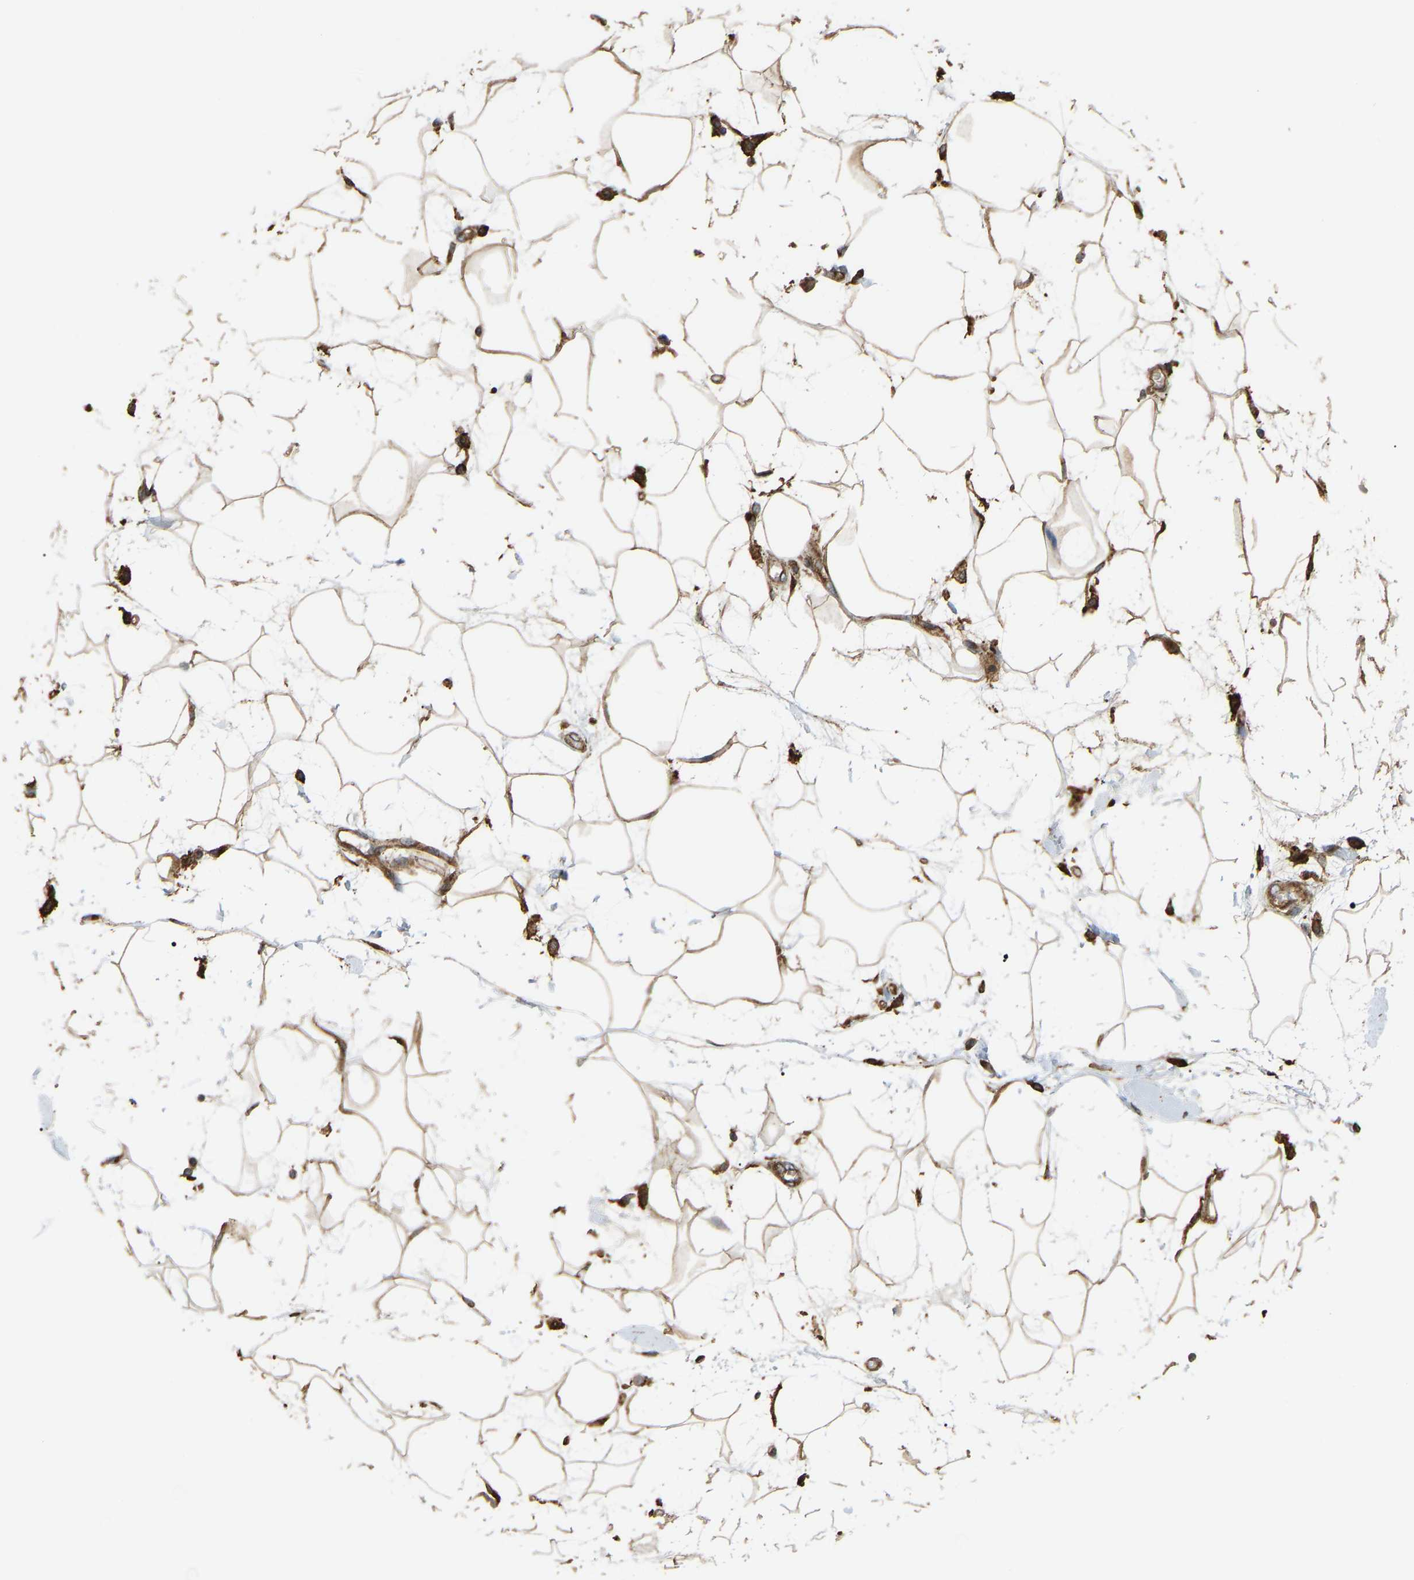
{"staining": {"intensity": "strong", "quantity": ">75%", "location": "cytoplasmic/membranous"}, "tissue": "adipose tissue", "cell_type": "Adipocytes", "image_type": "normal", "snomed": [{"axis": "morphology", "description": "Normal tissue, NOS"}, {"axis": "morphology", "description": "Adenocarcinoma, NOS"}, {"axis": "topography", "description": "Duodenum"}, {"axis": "topography", "description": "Peripheral nerve tissue"}], "caption": "High-magnification brightfield microscopy of unremarkable adipose tissue stained with DAB (brown) and counterstained with hematoxylin (blue). adipocytes exhibit strong cytoplasmic/membranous expression is identified in about>75% of cells.", "gene": "PICALM", "patient": {"sex": "female", "age": 60}}